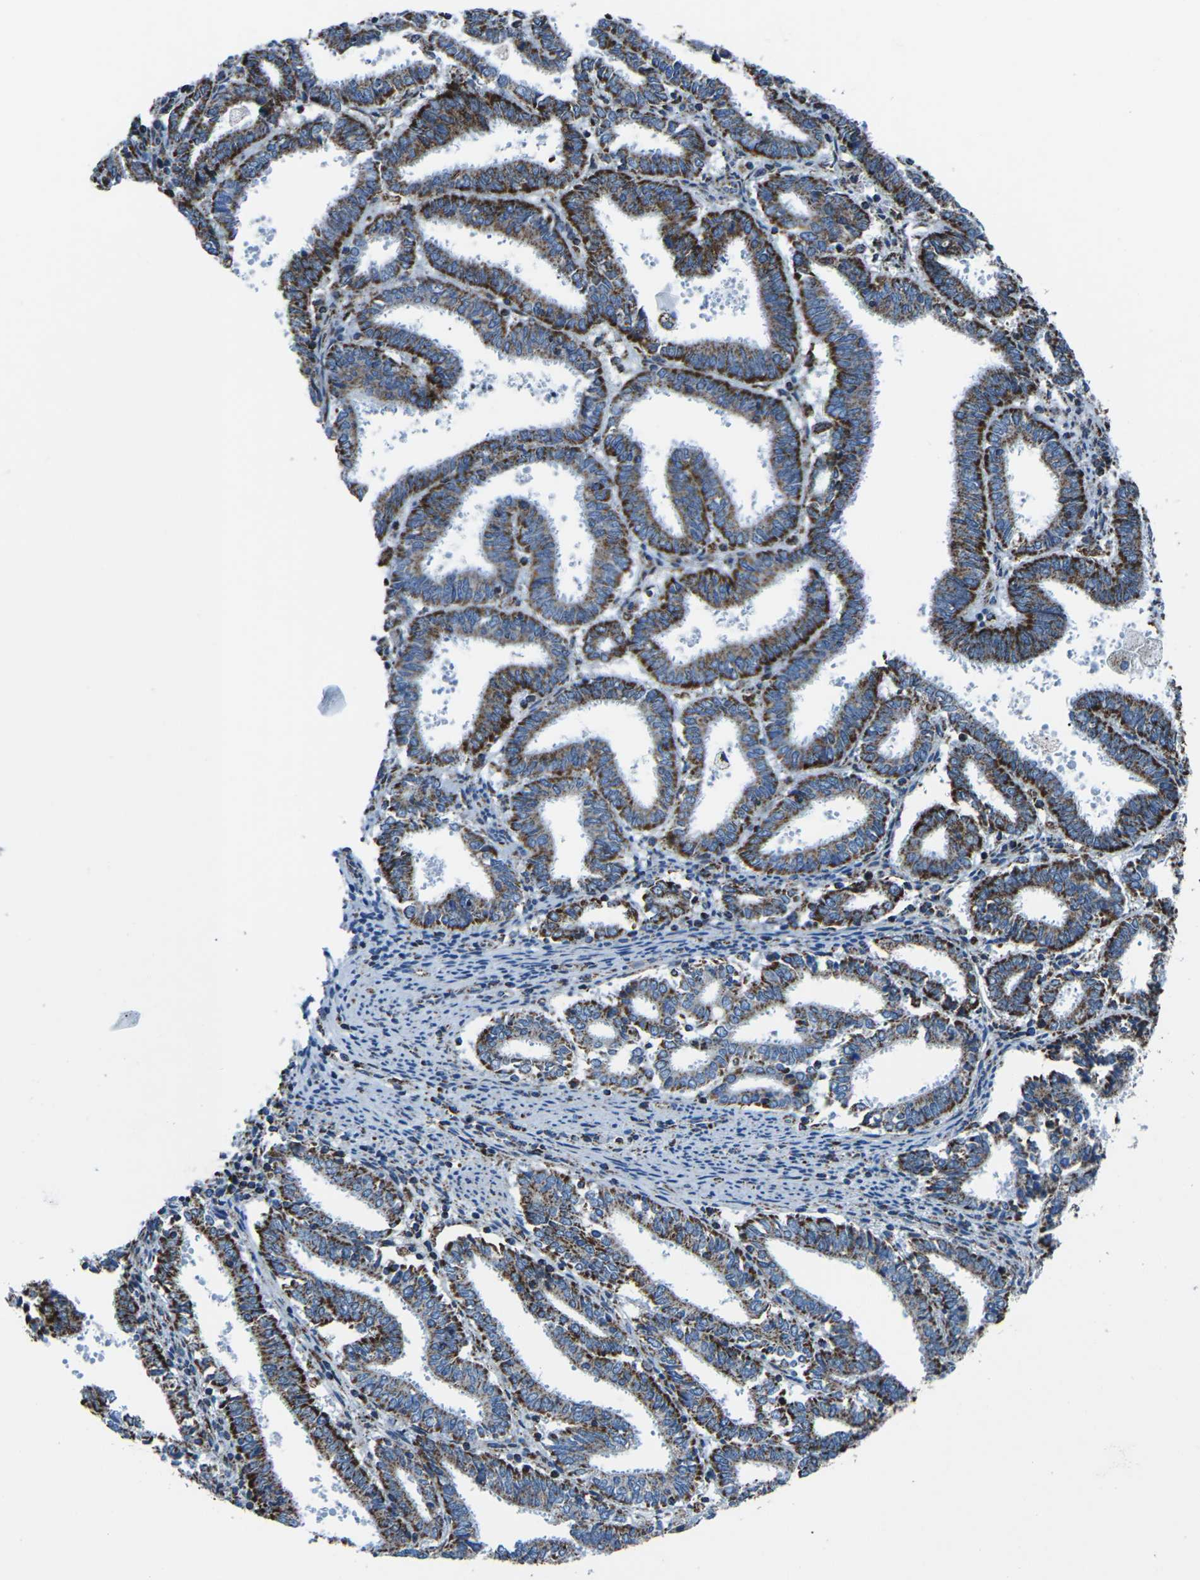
{"staining": {"intensity": "strong", "quantity": ">75%", "location": "cytoplasmic/membranous"}, "tissue": "endometrial cancer", "cell_type": "Tumor cells", "image_type": "cancer", "snomed": [{"axis": "morphology", "description": "Adenocarcinoma, NOS"}, {"axis": "topography", "description": "Uterus"}], "caption": "IHC micrograph of neoplastic tissue: human endometrial cancer (adenocarcinoma) stained using IHC exhibits high levels of strong protein expression localized specifically in the cytoplasmic/membranous of tumor cells, appearing as a cytoplasmic/membranous brown color.", "gene": "MT-CO2", "patient": {"sex": "female", "age": 83}}